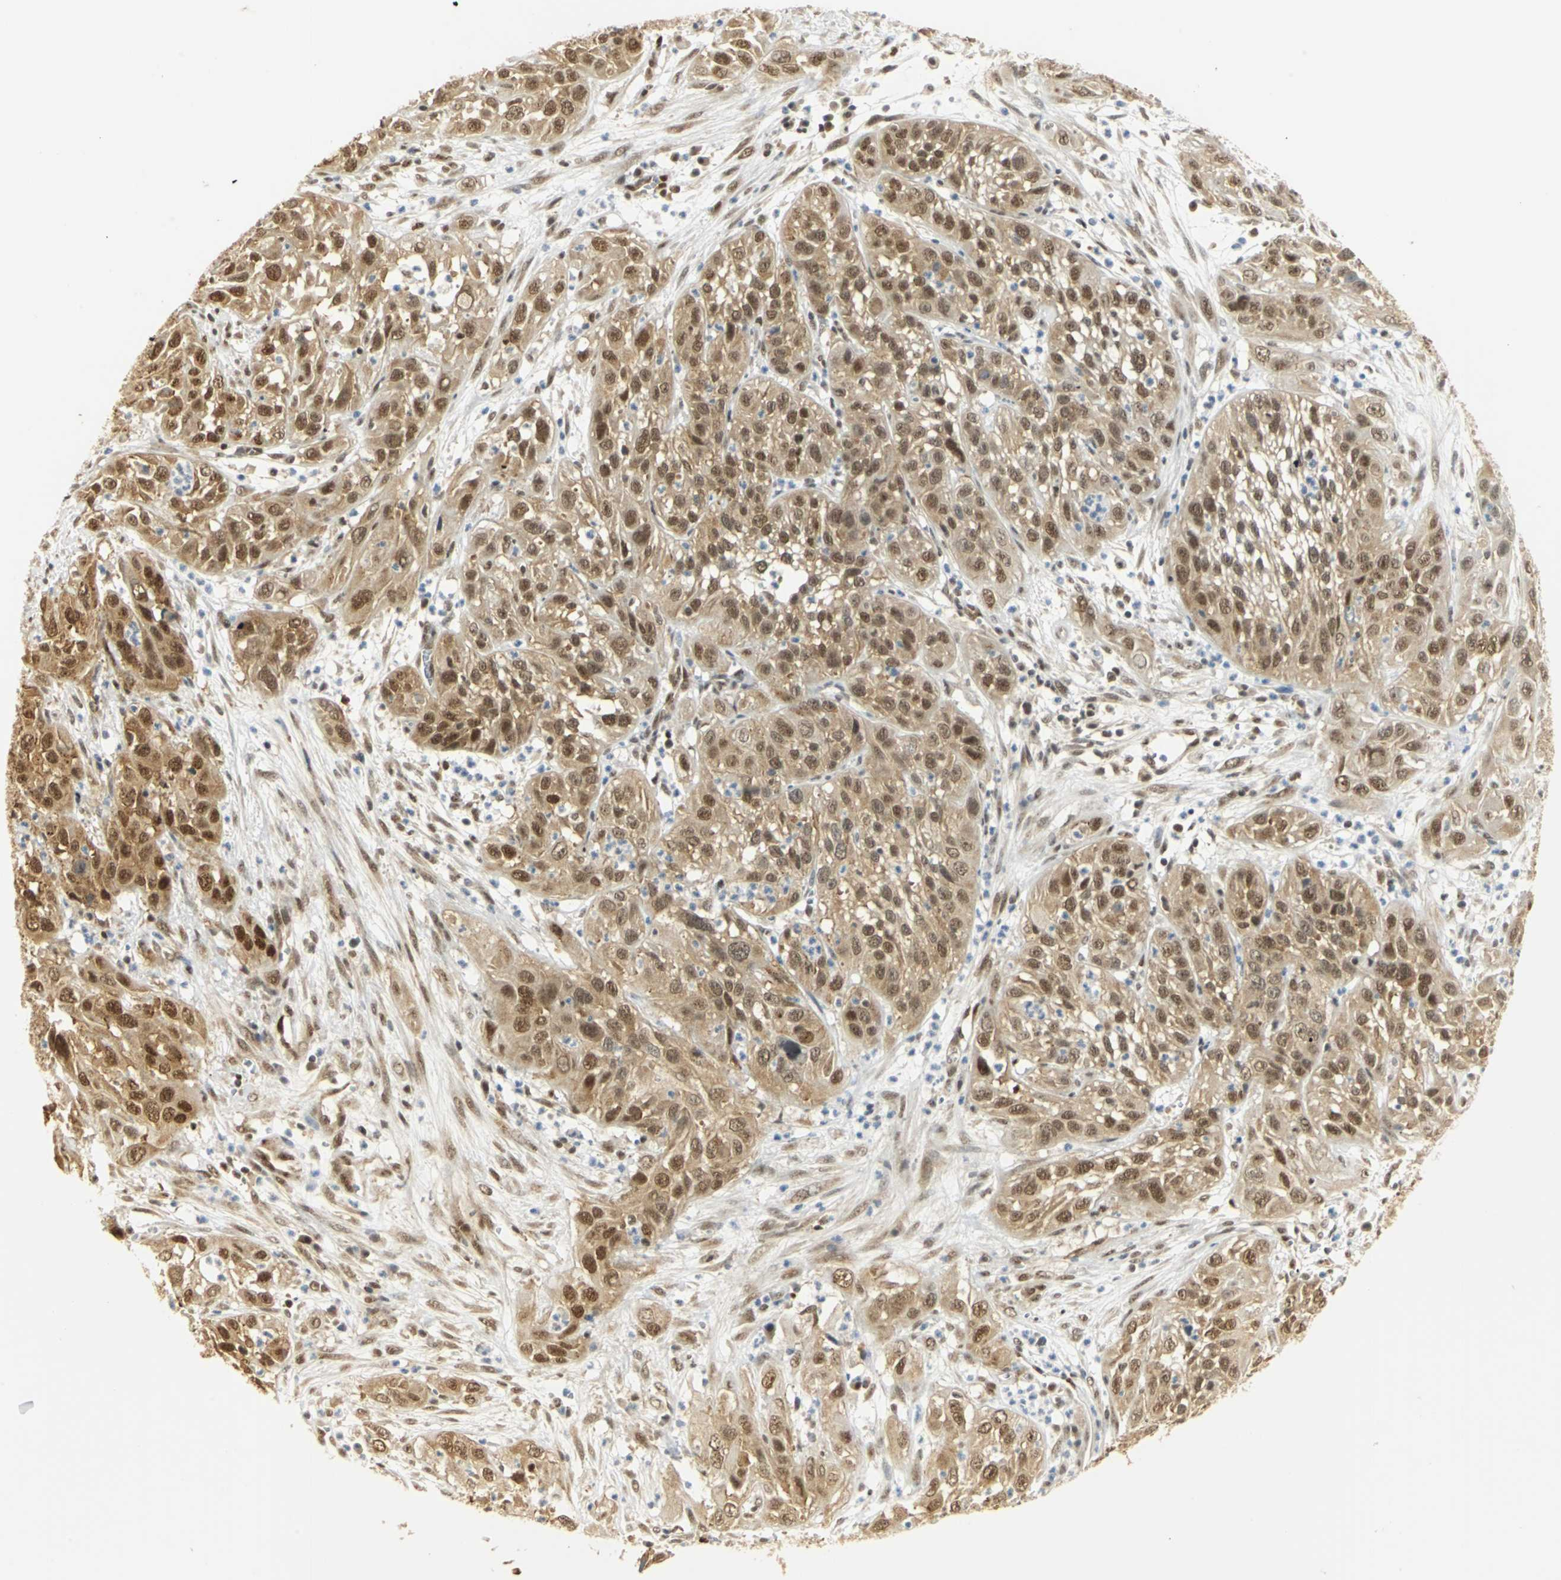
{"staining": {"intensity": "strong", "quantity": ">75%", "location": "cytoplasmic/membranous,nuclear"}, "tissue": "cervical cancer", "cell_type": "Tumor cells", "image_type": "cancer", "snomed": [{"axis": "morphology", "description": "Squamous cell carcinoma, NOS"}, {"axis": "topography", "description": "Cervix"}], "caption": "Immunohistochemical staining of cervical cancer (squamous cell carcinoma) reveals high levels of strong cytoplasmic/membranous and nuclear staining in about >75% of tumor cells.", "gene": "DDX5", "patient": {"sex": "female", "age": 32}}